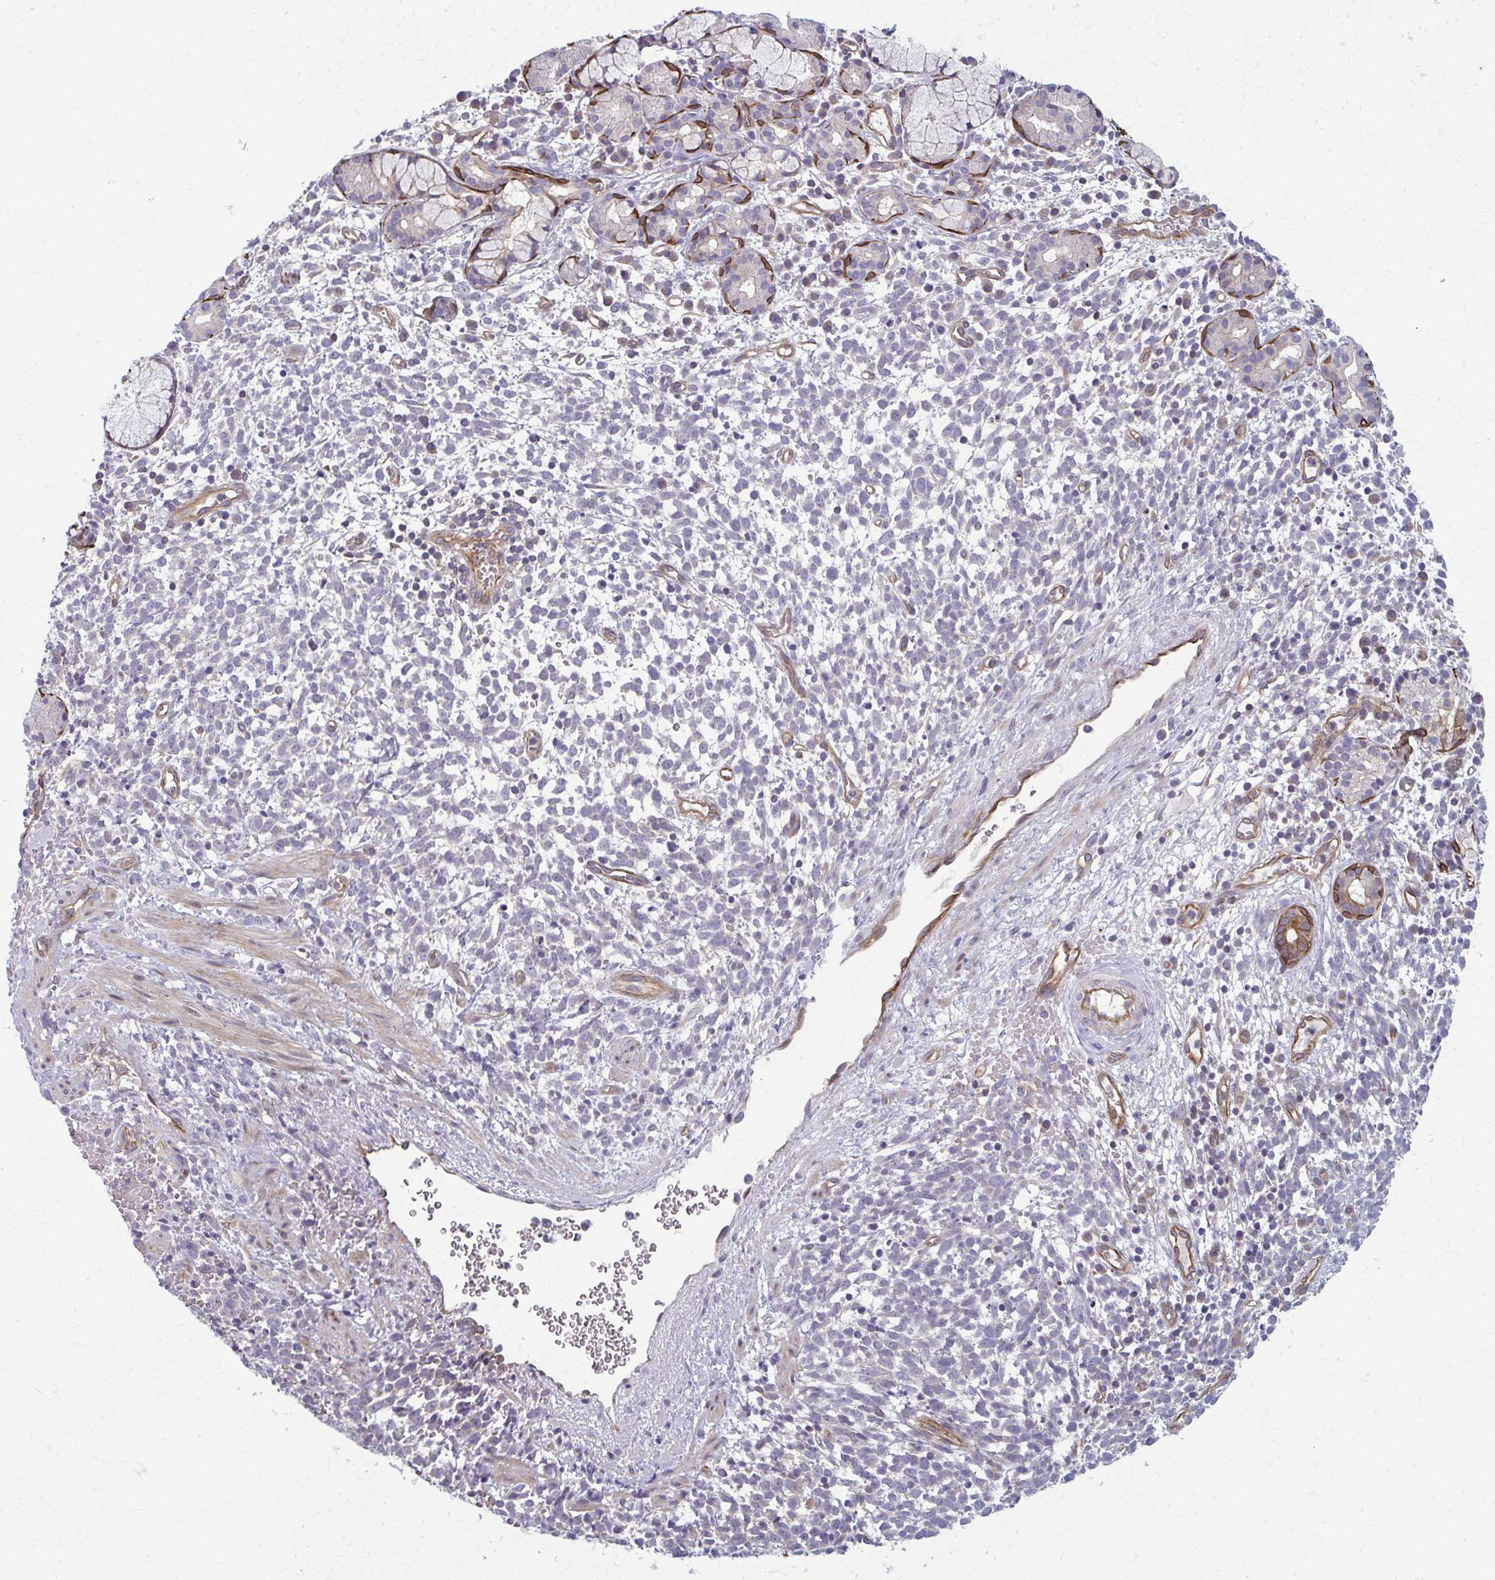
{"staining": {"intensity": "negative", "quantity": "none", "location": "none"}, "tissue": "melanoma", "cell_type": "Tumor cells", "image_type": "cancer", "snomed": [{"axis": "morphology", "description": "Malignant melanoma, NOS"}, {"axis": "topography", "description": "Skin"}], "caption": "Melanoma was stained to show a protein in brown. There is no significant positivity in tumor cells.", "gene": "EID2B", "patient": {"sex": "female", "age": 70}}